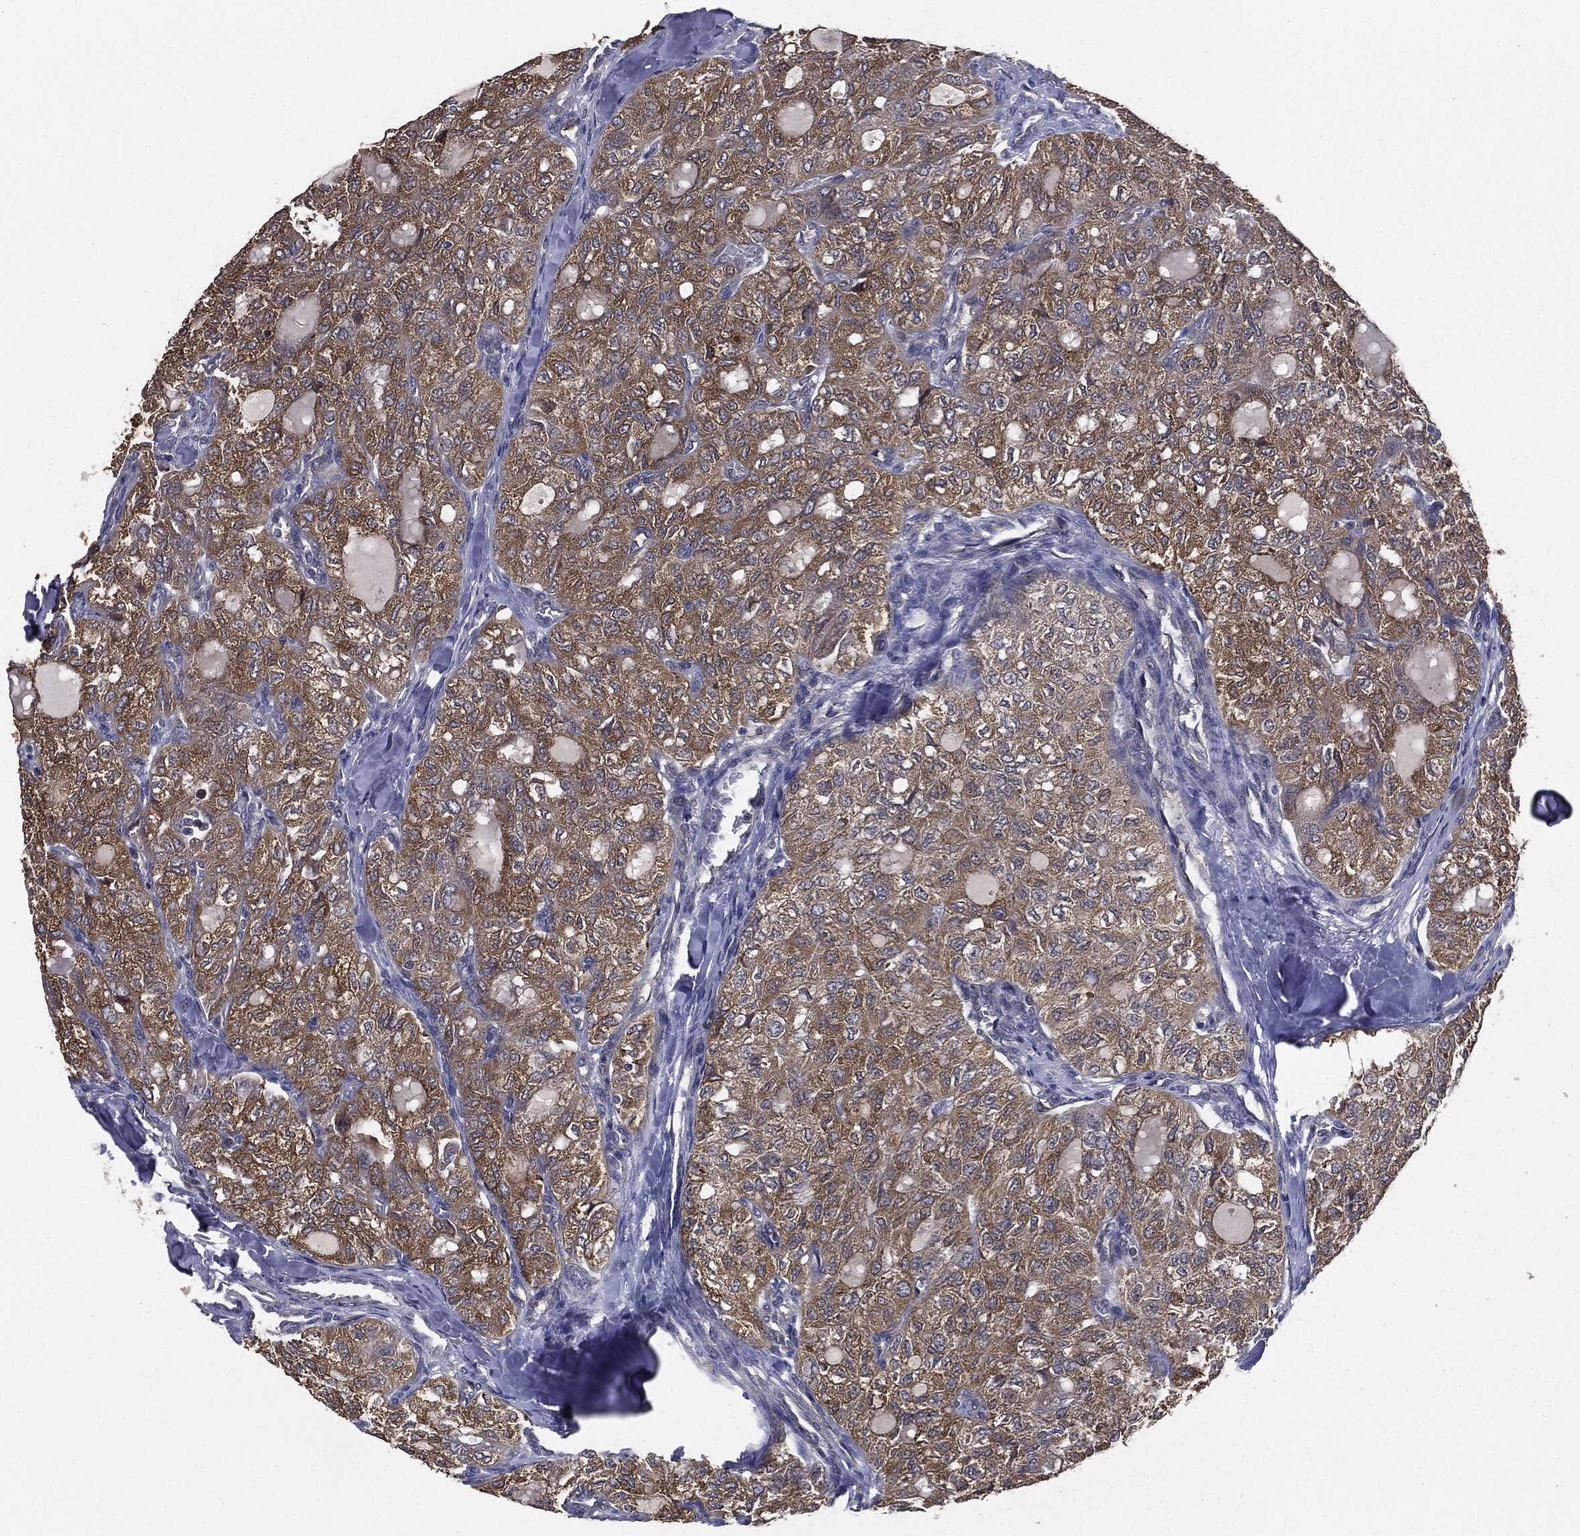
{"staining": {"intensity": "moderate", "quantity": ">75%", "location": "cytoplasmic/membranous"}, "tissue": "thyroid cancer", "cell_type": "Tumor cells", "image_type": "cancer", "snomed": [{"axis": "morphology", "description": "Follicular adenoma carcinoma, NOS"}, {"axis": "topography", "description": "Thyroid gland"}], "caption": "Human follicular adenoma carcinoma (thyroid) stained for a protein (brown) displays moderate cytoplasmic/membranous positive expression in approximately >75% of tumor cells.", "gene": "TRMT1L", "patient": {"sex": "male", "age": 75}}